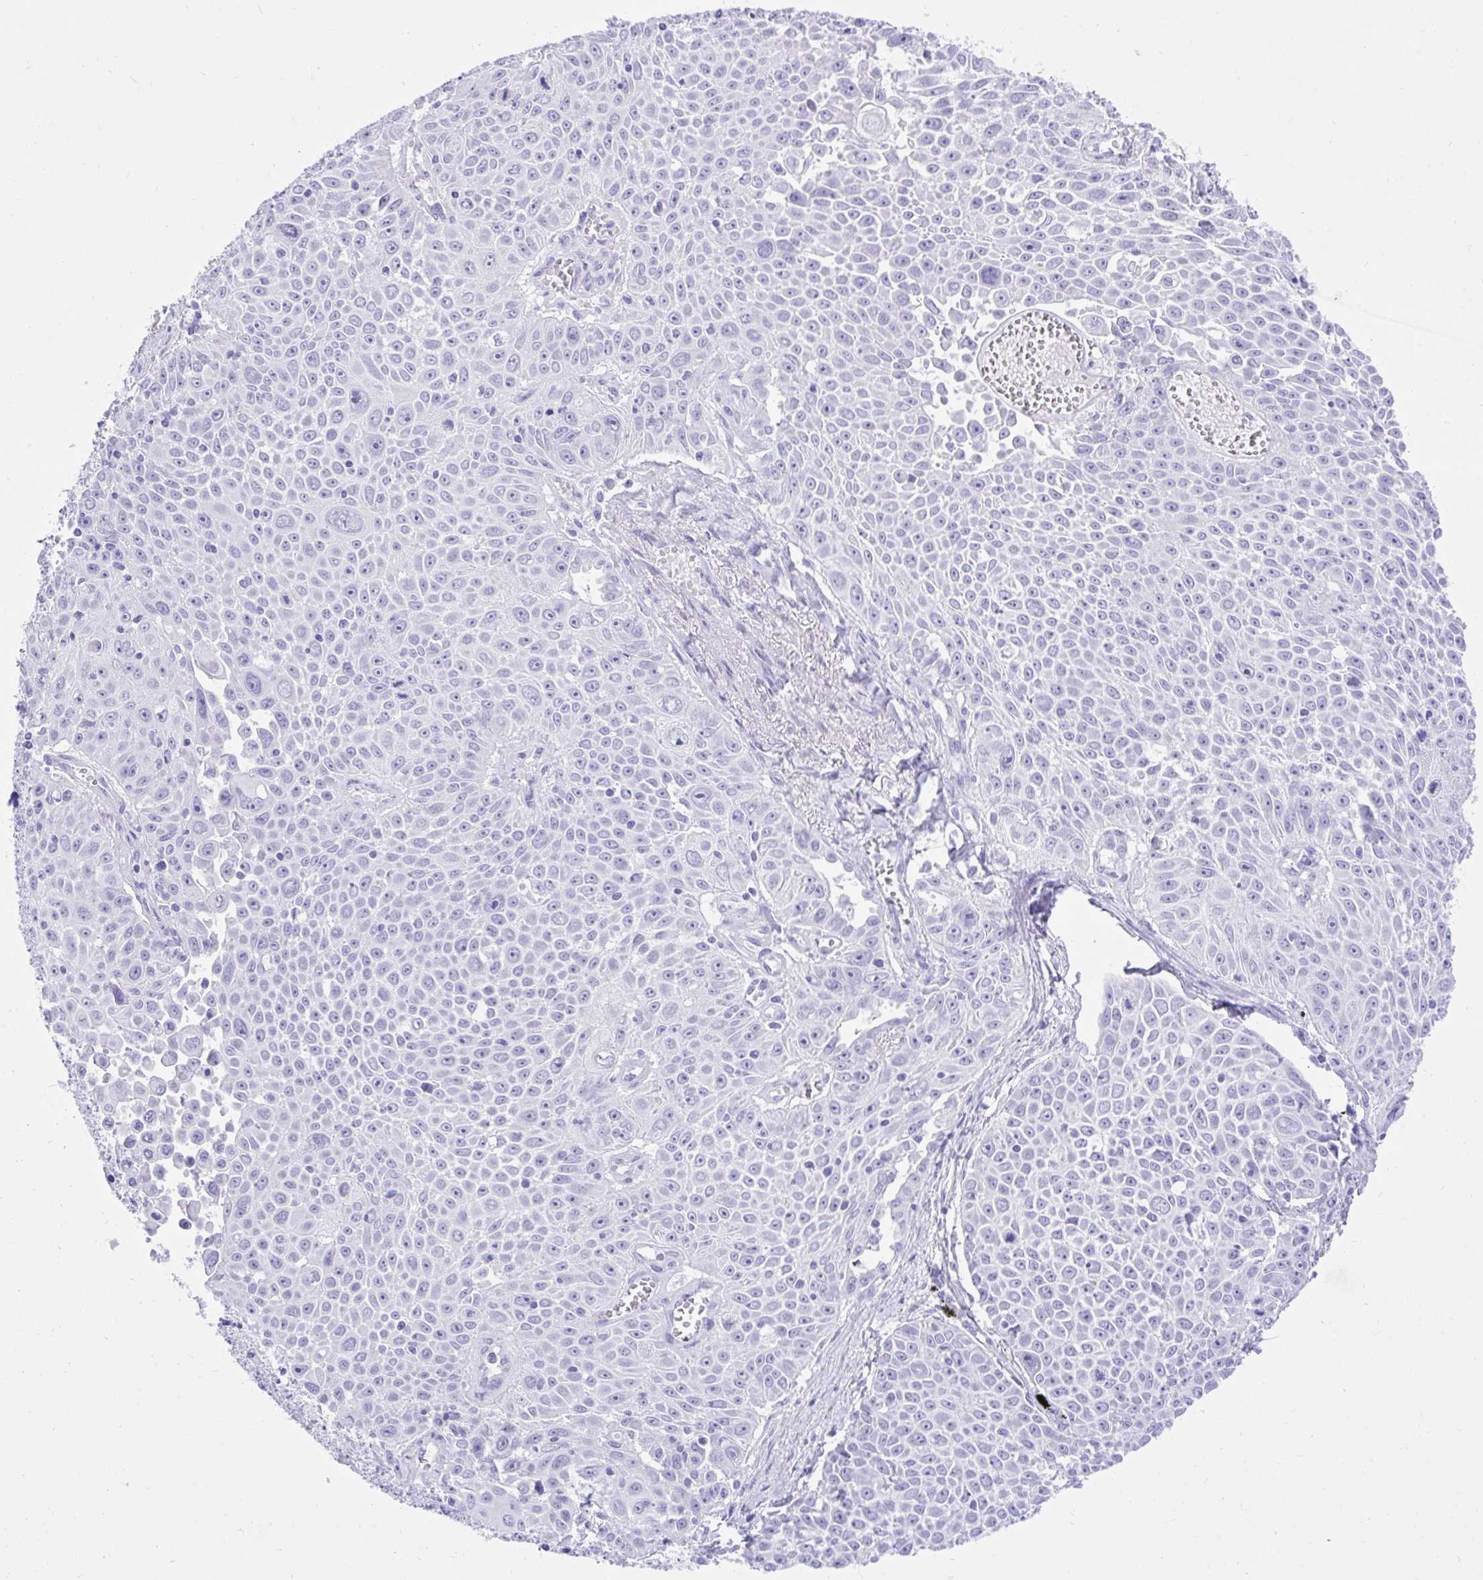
{"staining": {"intensity": "negative", "quantity": "none", "location": "none"}, "tissue": "lung cancer", "cell_type": "Tumor cells", "image_type": "cancer", "snomed": [{"axis": "morphology", "description": "Squamous cell carcinoma, NOS"}, {"axis": "morphology", "description": "Squamous cell carcinoma, metastatic, NOS"}, {"axis": "topography", "description": "Lymph node"}, {"axis": "topography", "description": "Lung"}], "caption": "The immunohistochemistry histopathology image has no significant positivity in tumor cells of lung metastatic squamous cell carcinoma tissue.", "gene": "KCNN4", "patient": {"sex": "female", "age": 62}}